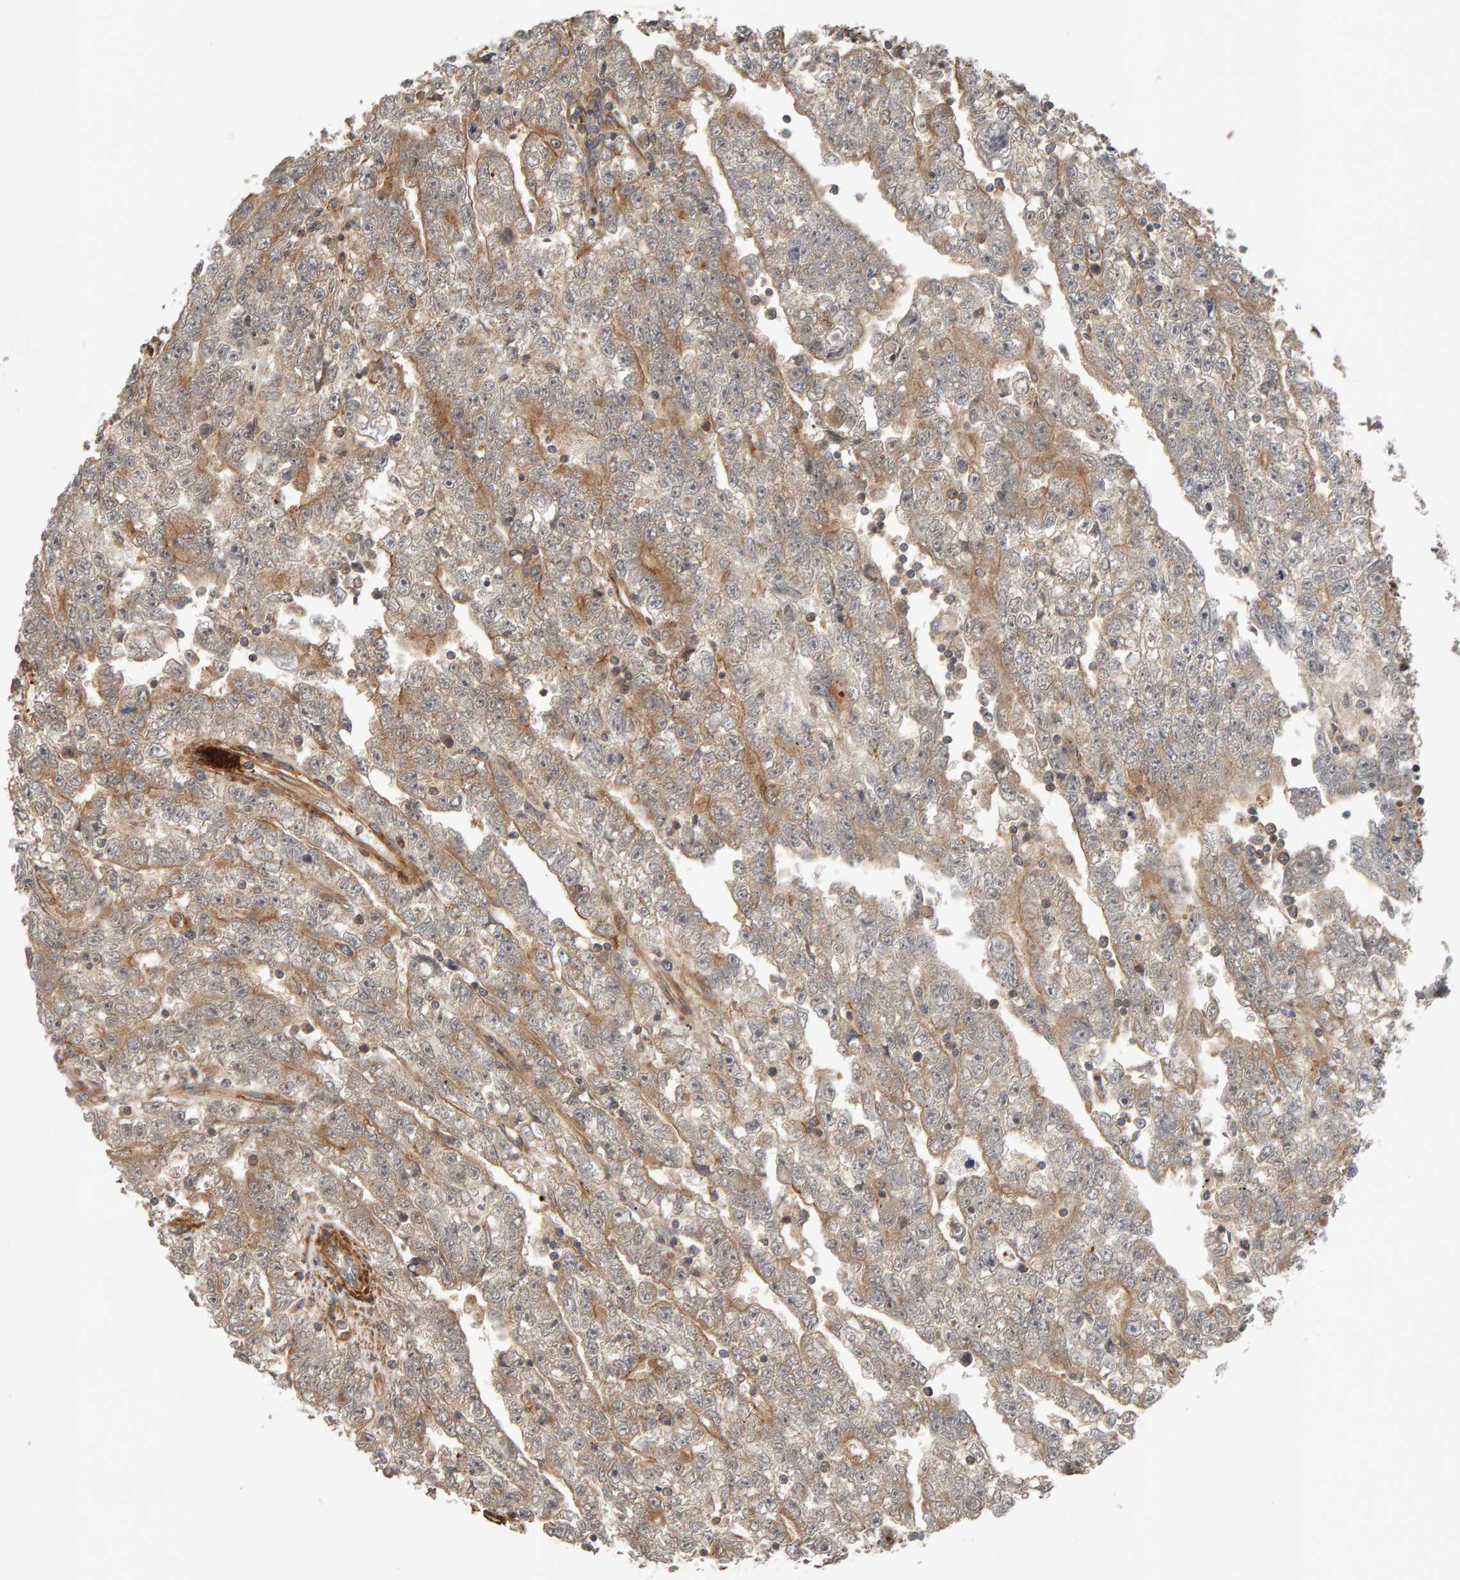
{"staining": {"intensity": "weak", "quantity": ">75%", "location": "cytoplasmic/membranous"}, "tissue": "testis cancer", "cell_type": "Tumor cells", "image_type": "cancer", "snomed": [{"axis": "morphology", "description": "Carcinoma, Embryonal, NOS"}, {"axis": "topography", "description": "Testis"}], "caption": "An immunohistochemistry (IHC) histopathology image of neoplastic tissue is shown. Protein staining in brown highlights weak cytoplasmic/membranous positivity in embryonal carcinoma (testis) within tumor cells.", "gene": "SYNRG", "patient": {"sex": "male", "age": 25}}